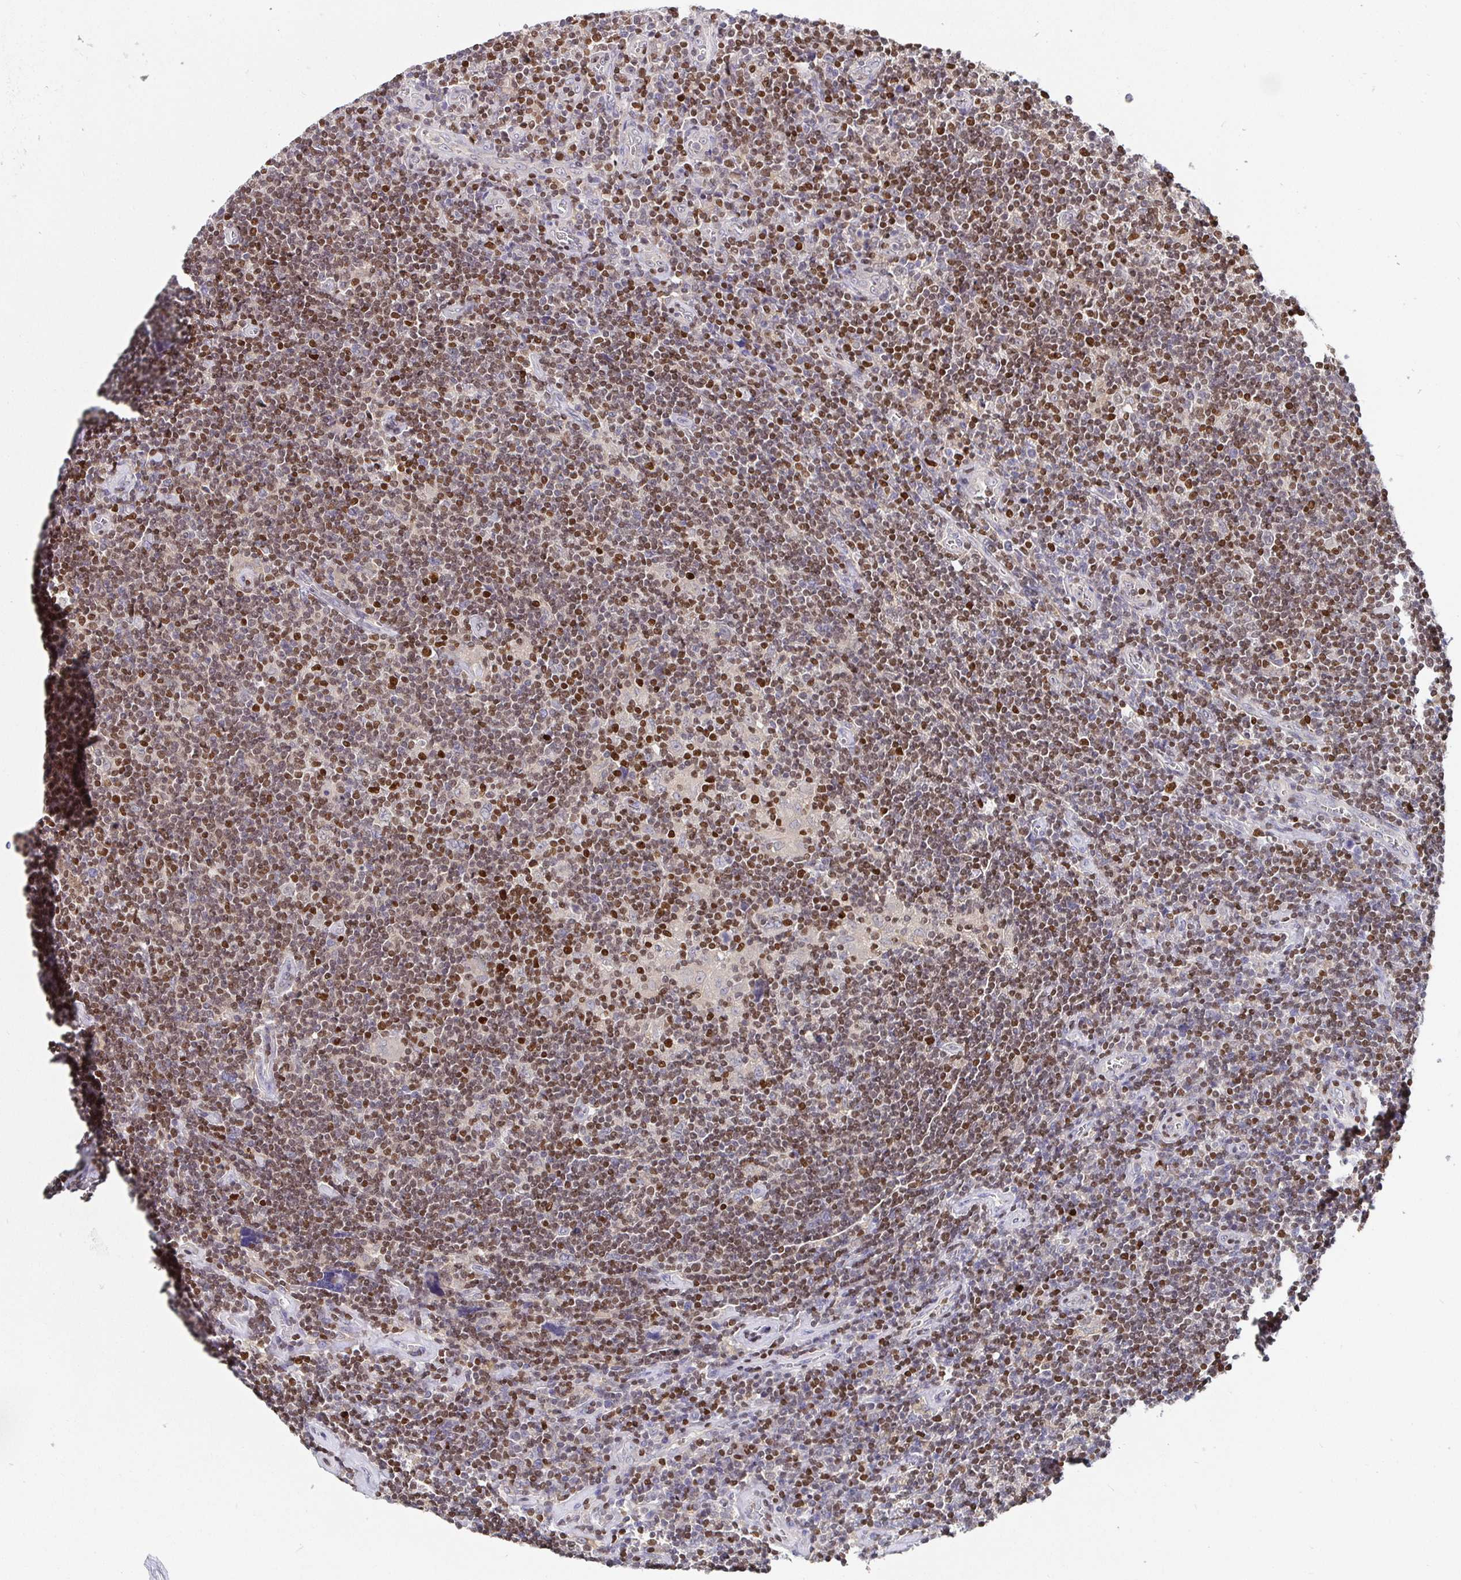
{"staining": {"intensity": "negative", "quantity": "none", "location": "none"}, "tissue": "lymphoma", "cell_type": "Tumor cells", "image_type": "cancer", "snomed": [{"axis": "morphology", "description": "Hodgkin's disease, NOS"}, {"axis": "topography", "description": "Lymph node"}], "caption": "Tumor cells are negative for protein expression in human Hodgkin's disease. (DAB (3,3'-diaminobenzidine) IHC with hematoxylin counter stain).", "gene": "SATB1", "patient": {"sex": "male", "age": 40}}